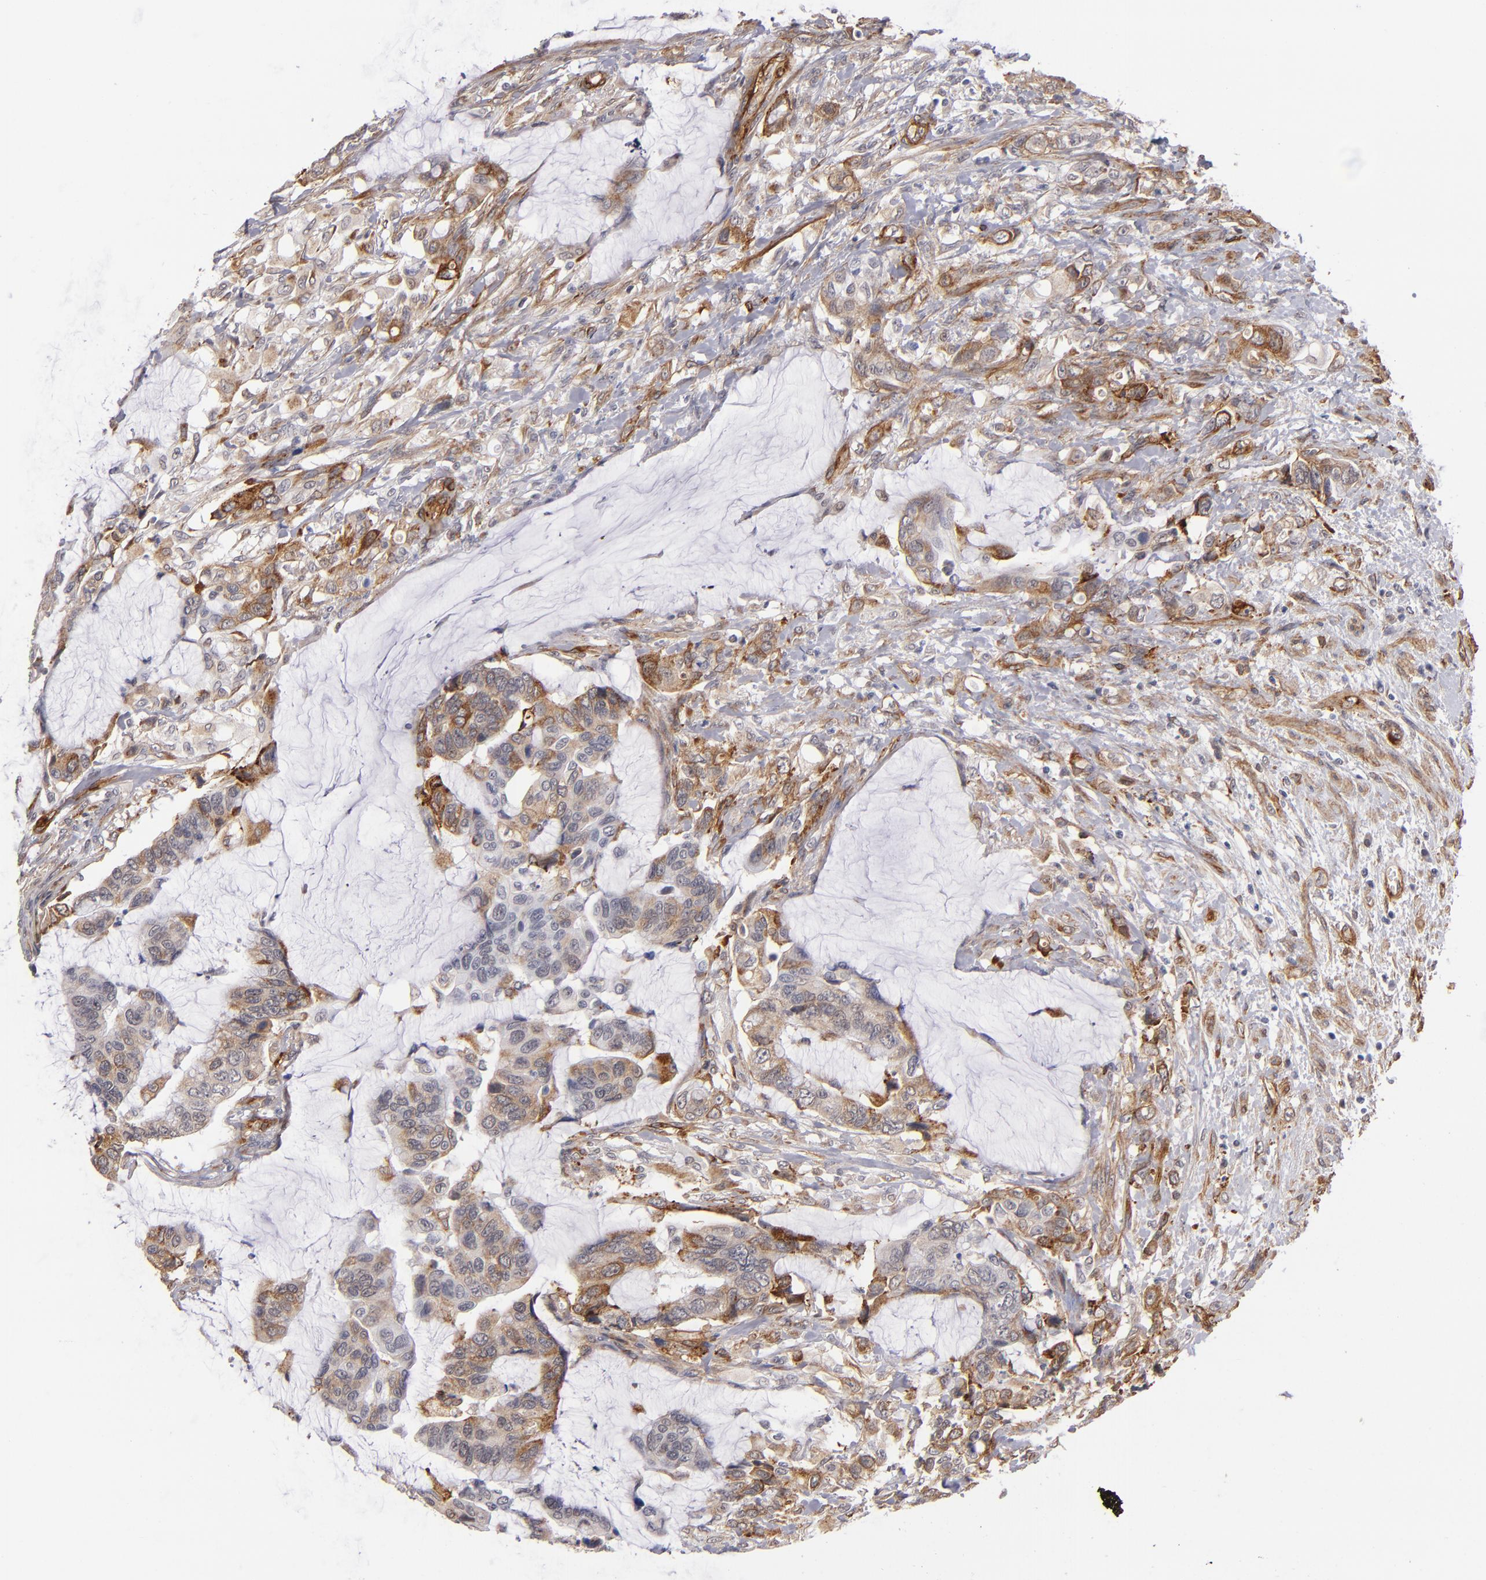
{"staining": {"intensity": "moderate", "quantity": "<25%", "location": "cytoplasmic/membranous"}, "tissue": "colorectal cancer", "cell_type": "Tumor cells", "image_type": "cancer", "snomed": [{"axis": "morphology", "description": "Adenocarcinoma, NOS"}, {"axis": "topography", "description": "Rectum"}], "caption": "Protein expression analysis of colorectal cancer (adenocarcinoma) demonstrates moderate cytoplasmic/membranous expression in approximately <25% of tumor cells.", "gene": "LAMC1", "patient": {"sex": "female", "age": 59}}